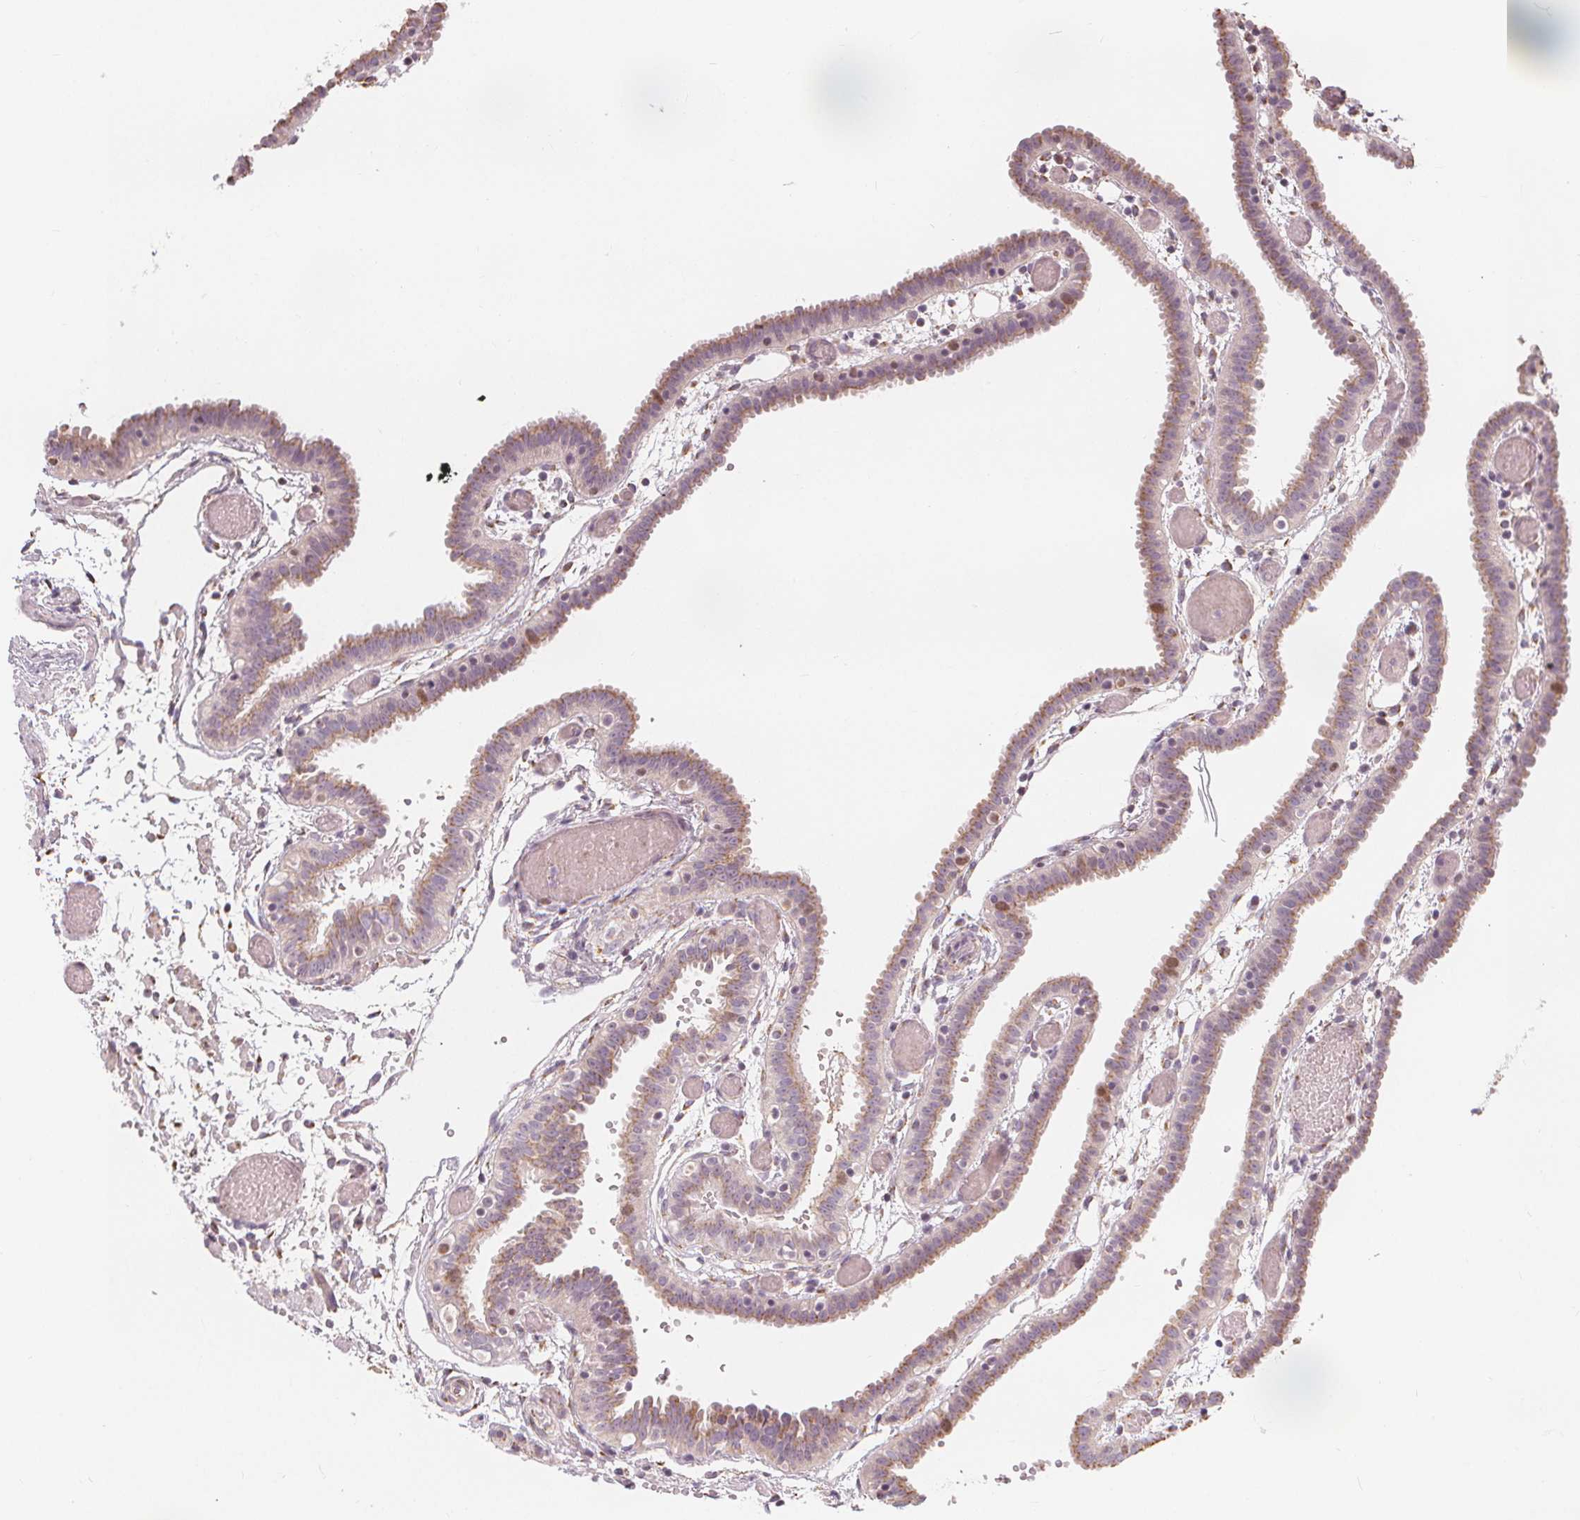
{"staining": {"intensity": "weak", "quantity": "<25%", "location": "cytoplasmic/membranous,nuclear"}, "tissue": "fallopian tube", "cell_type": "Glandular cells", "image_type": "normal", "snomed": [{"axis": "morphology", "description": "Normal tissue, NOS"}, {"axis": "topography", "description": "Fallopian tube"}], "caption": "High magnification brightfield microscopy of normal fallopian tube stained with DAB (3,3'-diaminobenzidine) (brown) and counterstained with hematoxylin (blue): glandular cells show no significant expression. (Immunohistochemistry, brightfield microscopy, high magnification).", "gene": "TIPIN", "patient": {"sex": "female", "age": 37}}